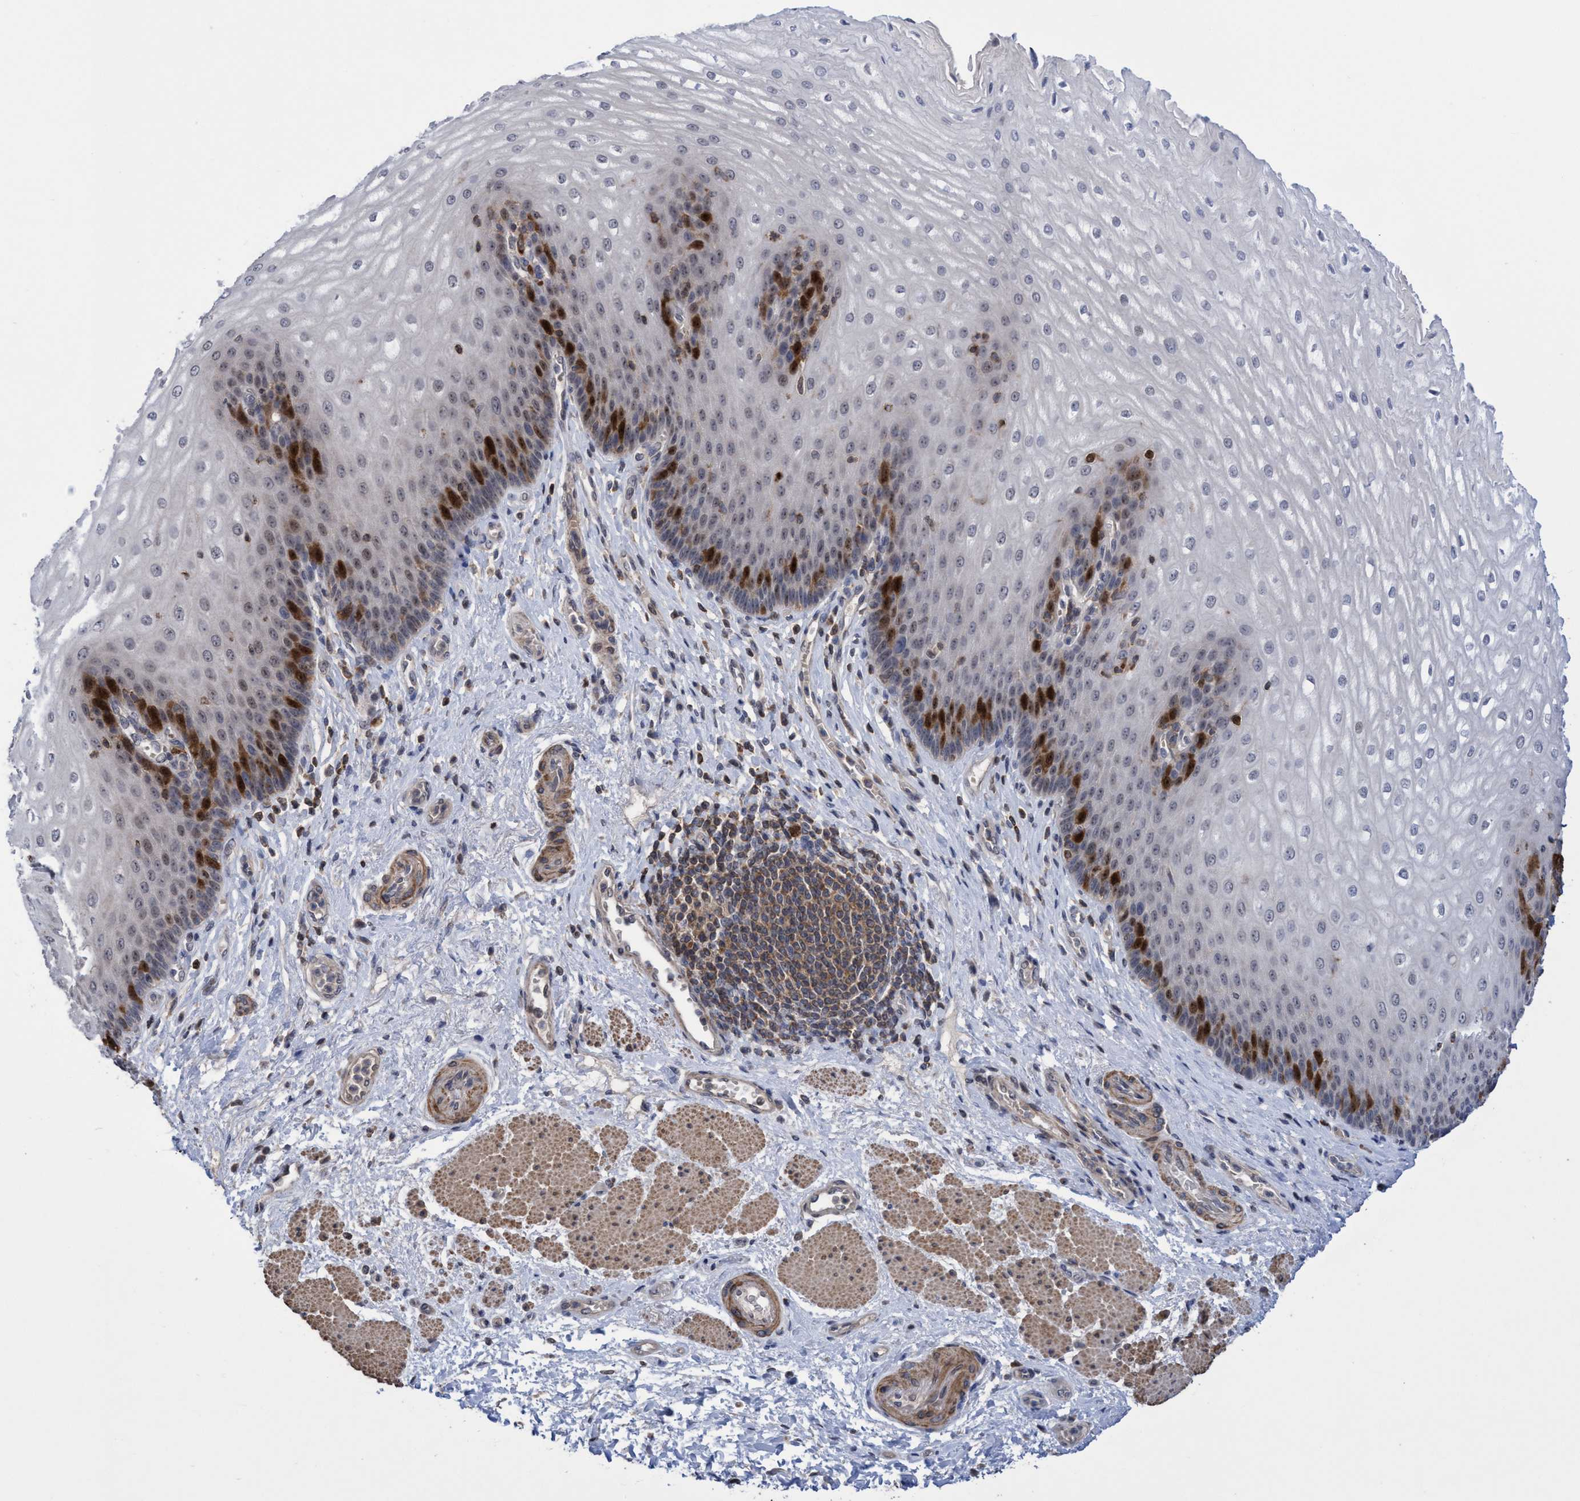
{"staining": {"intensity": "strong", "quantity": "25%-75%", "location": "nuclear"}, "tissue": "esophagus", "cell_type": "Squamous epithelial cells", "image_type": "normal", "snomed": [{"axis": "morphology", "description": "Normal tissue, NOS"}, {"axis": "topography", "description": "Esophagus"}], "caption": "Strong nuclear protein positivity is seen in approximately 25%-75% of squamous epithelial cells in esophagus. (DAB (3,3'-diaminobenzidine) = brown stain, brightfield microscopy at high magnification).", "gene": "SLBP", "patient": {"sex": "male", "age": 54}}